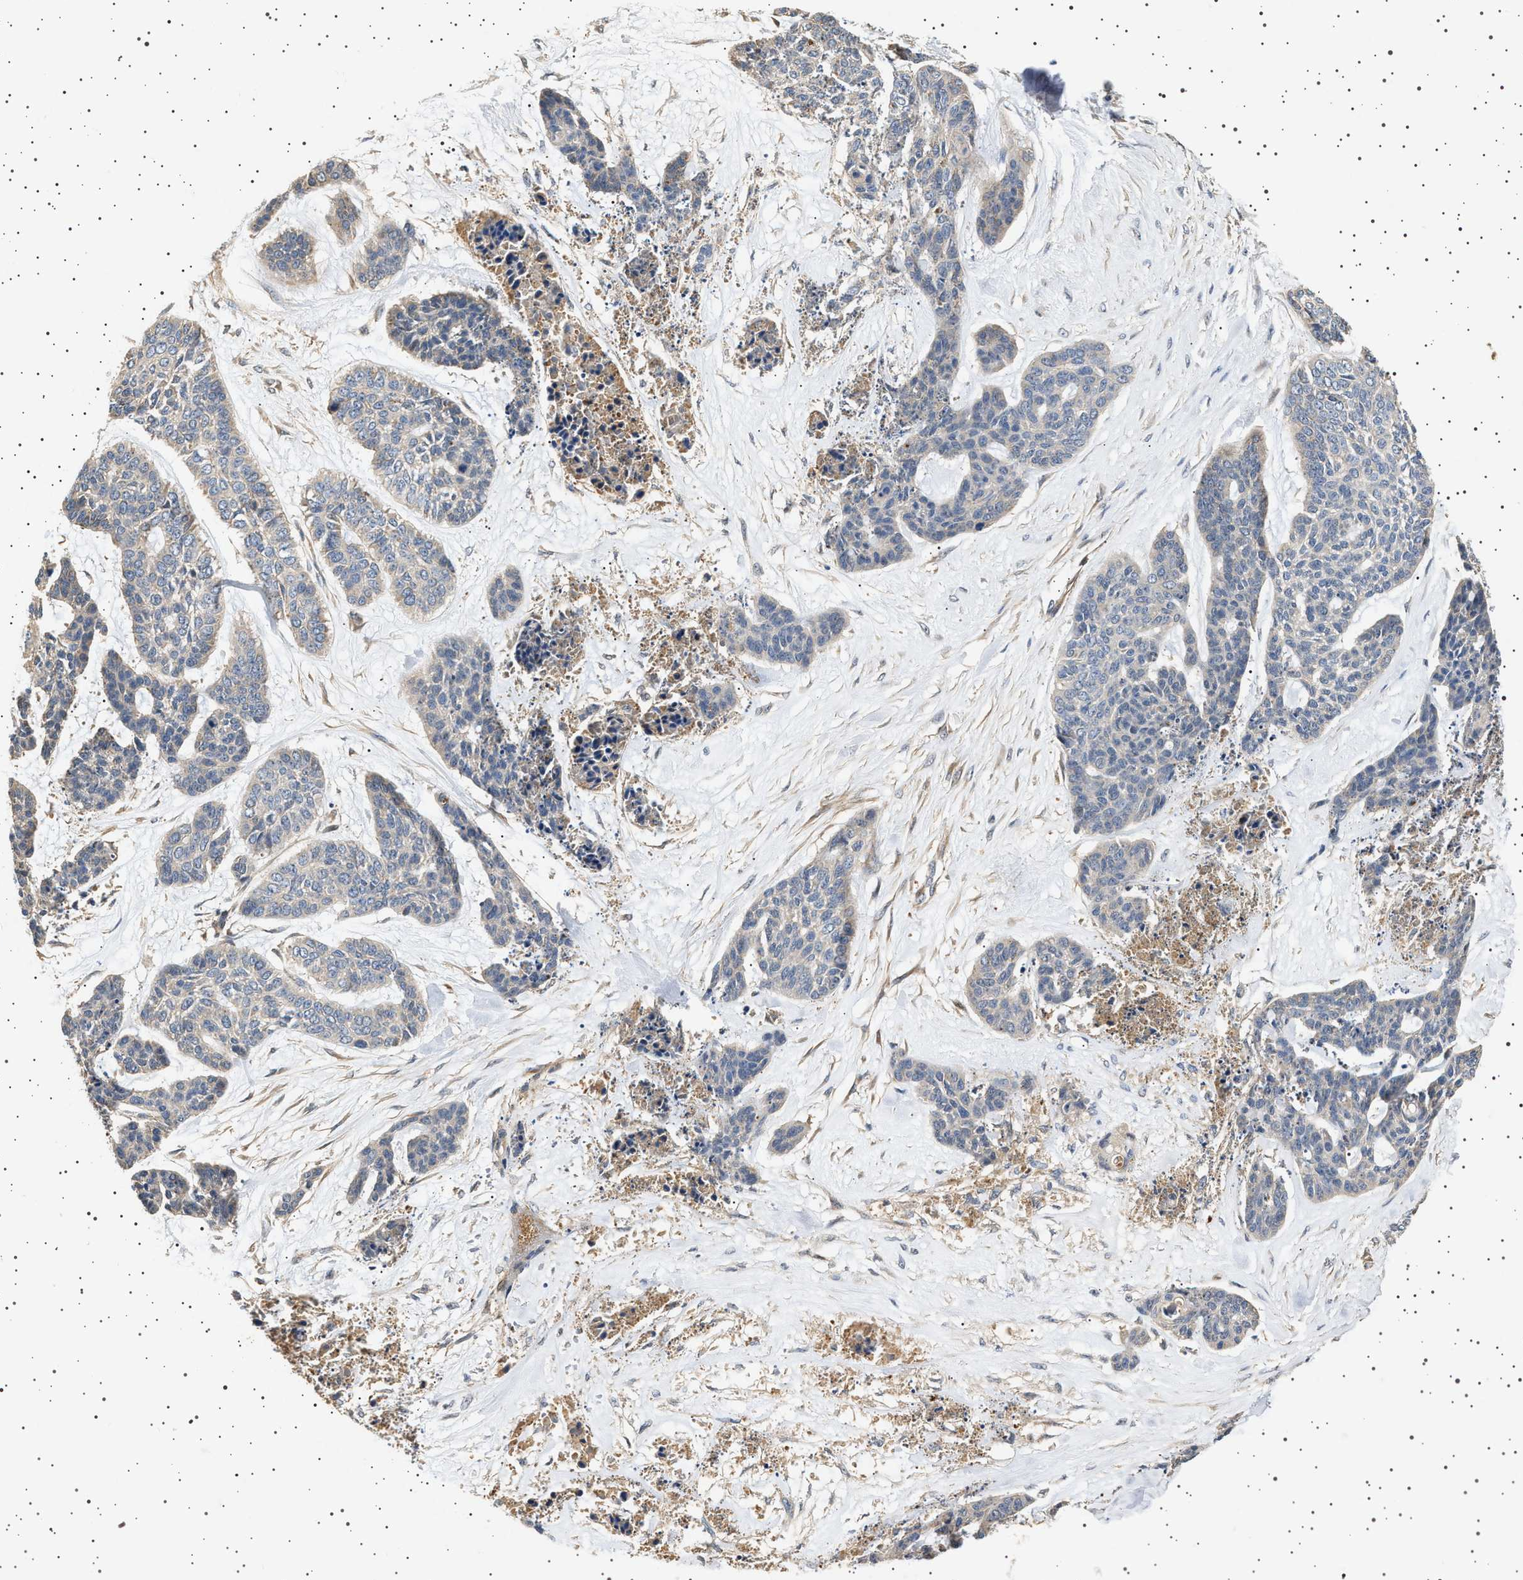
{"staining": {"intensity": "negative", "quantity": "none", "location": "none"}, "tissue": "skin cancer", "cell_type": "Tumor cells", "image_type": "cancer", "snomed": [{"axis": "morphology", "description": "Basal cell carcinoma"}, {"axis": "topography", "description": "Skin"}], "caption": "A micrograph of human basal cell carcinoma (skin) is negative for staining in tumor cells.", "gene": "GUCY1B1", "patient": {"sex": "female", "age": 64}}